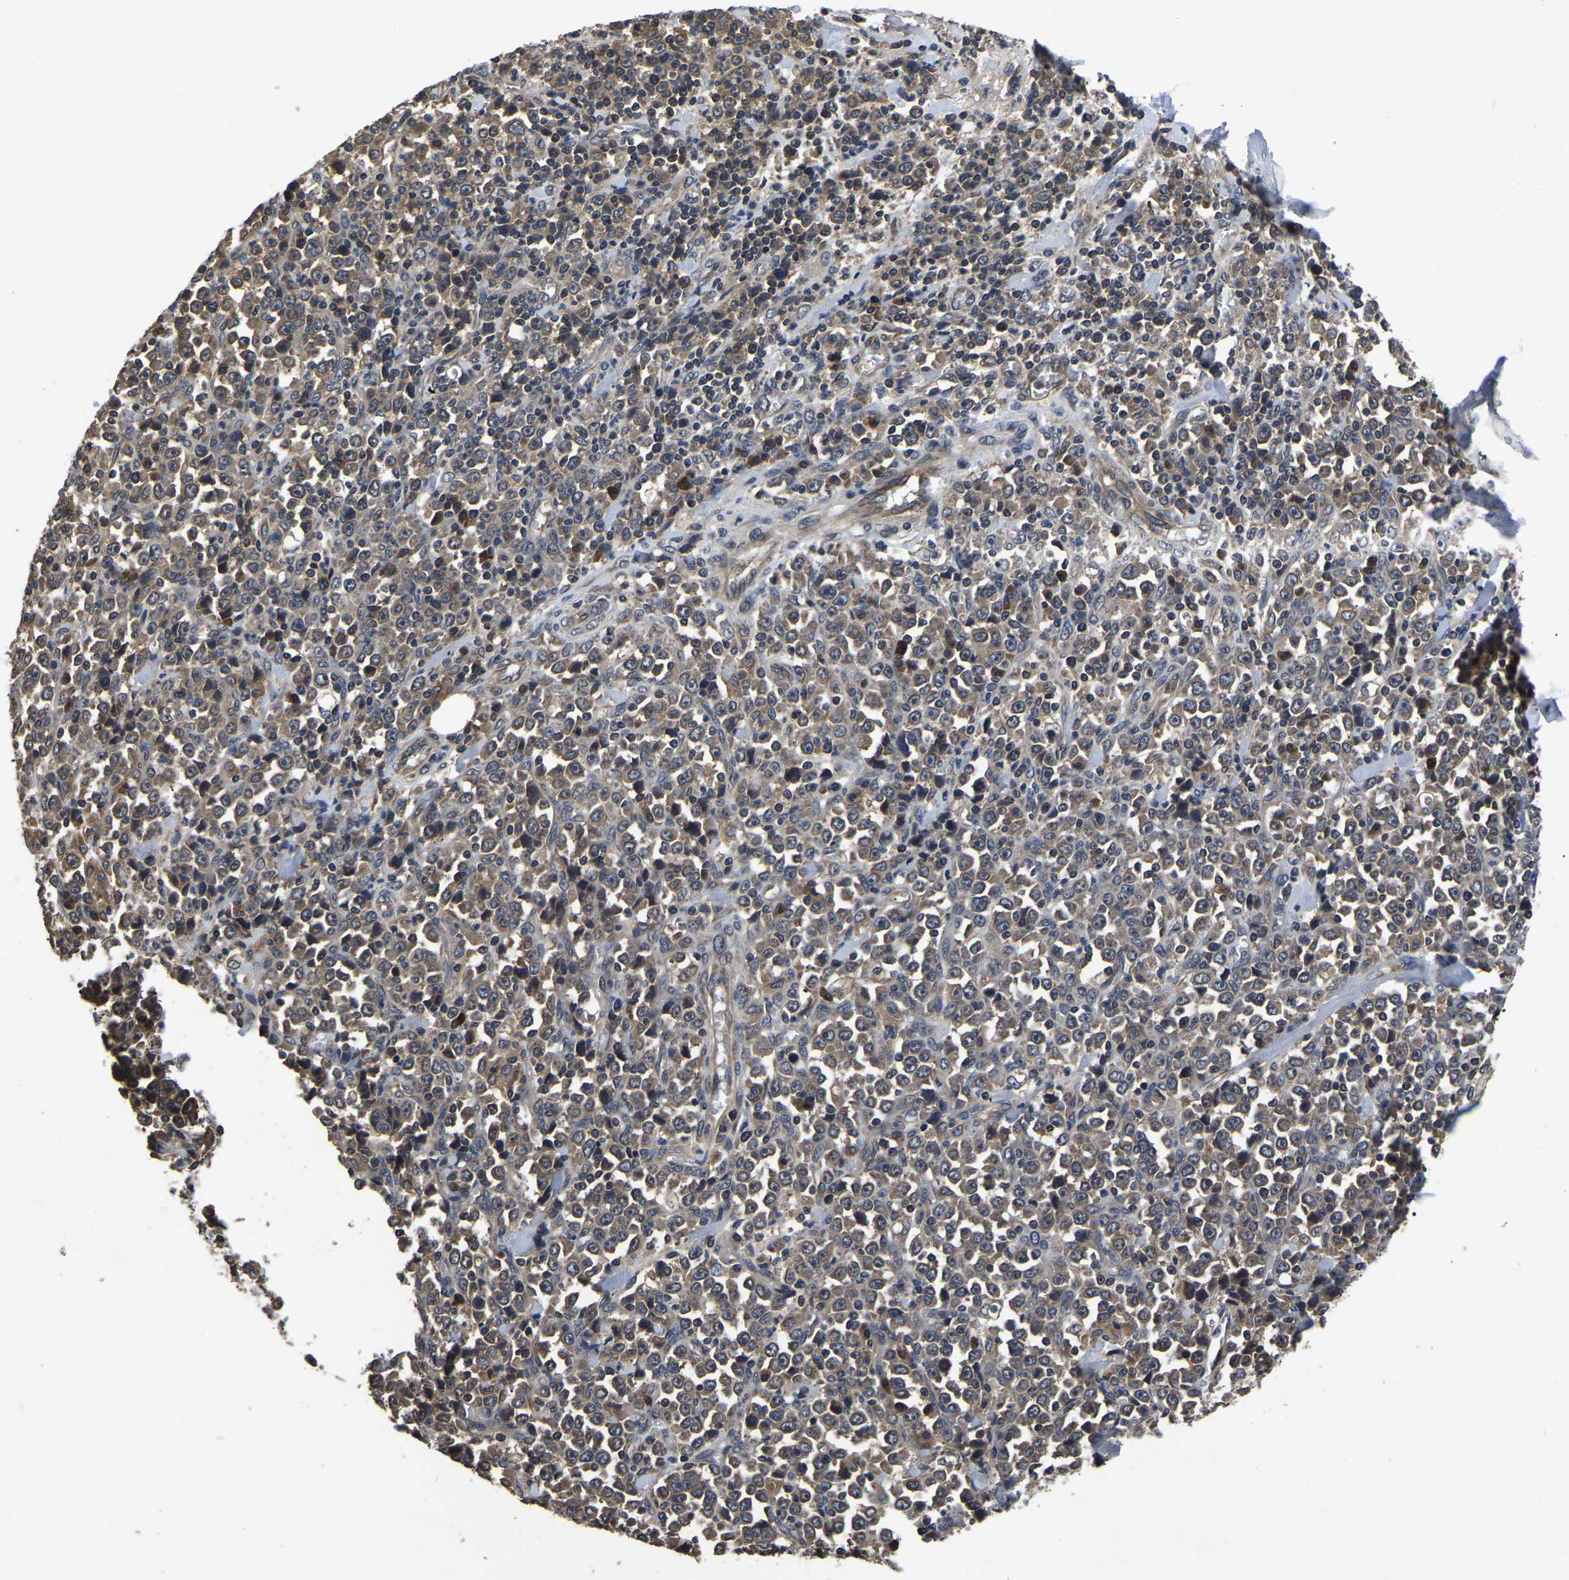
{"staining": {"intensity": "moderate", "quantity": ">75%", "location": "cytoplasmic/membranous"}, "tissue": "stomach cancer", "cell_type": "Tumor cells", "image_type": "cancer", "snomed": [{"axis": "morphology", "description": "Normal tissue, NOS"}, {"axis": "morphology", "description": "Adenocarcinoma, NOS"}, {"axis": "topography", "description": "Stomach, upper"}, {"axis": "topography", "description": "Stomach"}], "caption": "A high-resolution histopathology image shows immunohistochemistry staining of stomach cancer, which demonstrates moderate cytoplasmic/membranous positivity in approximately >75% of tumor cells.", "gene": "CRYZL1", "patient": {"sex": "male", "age": 59}}